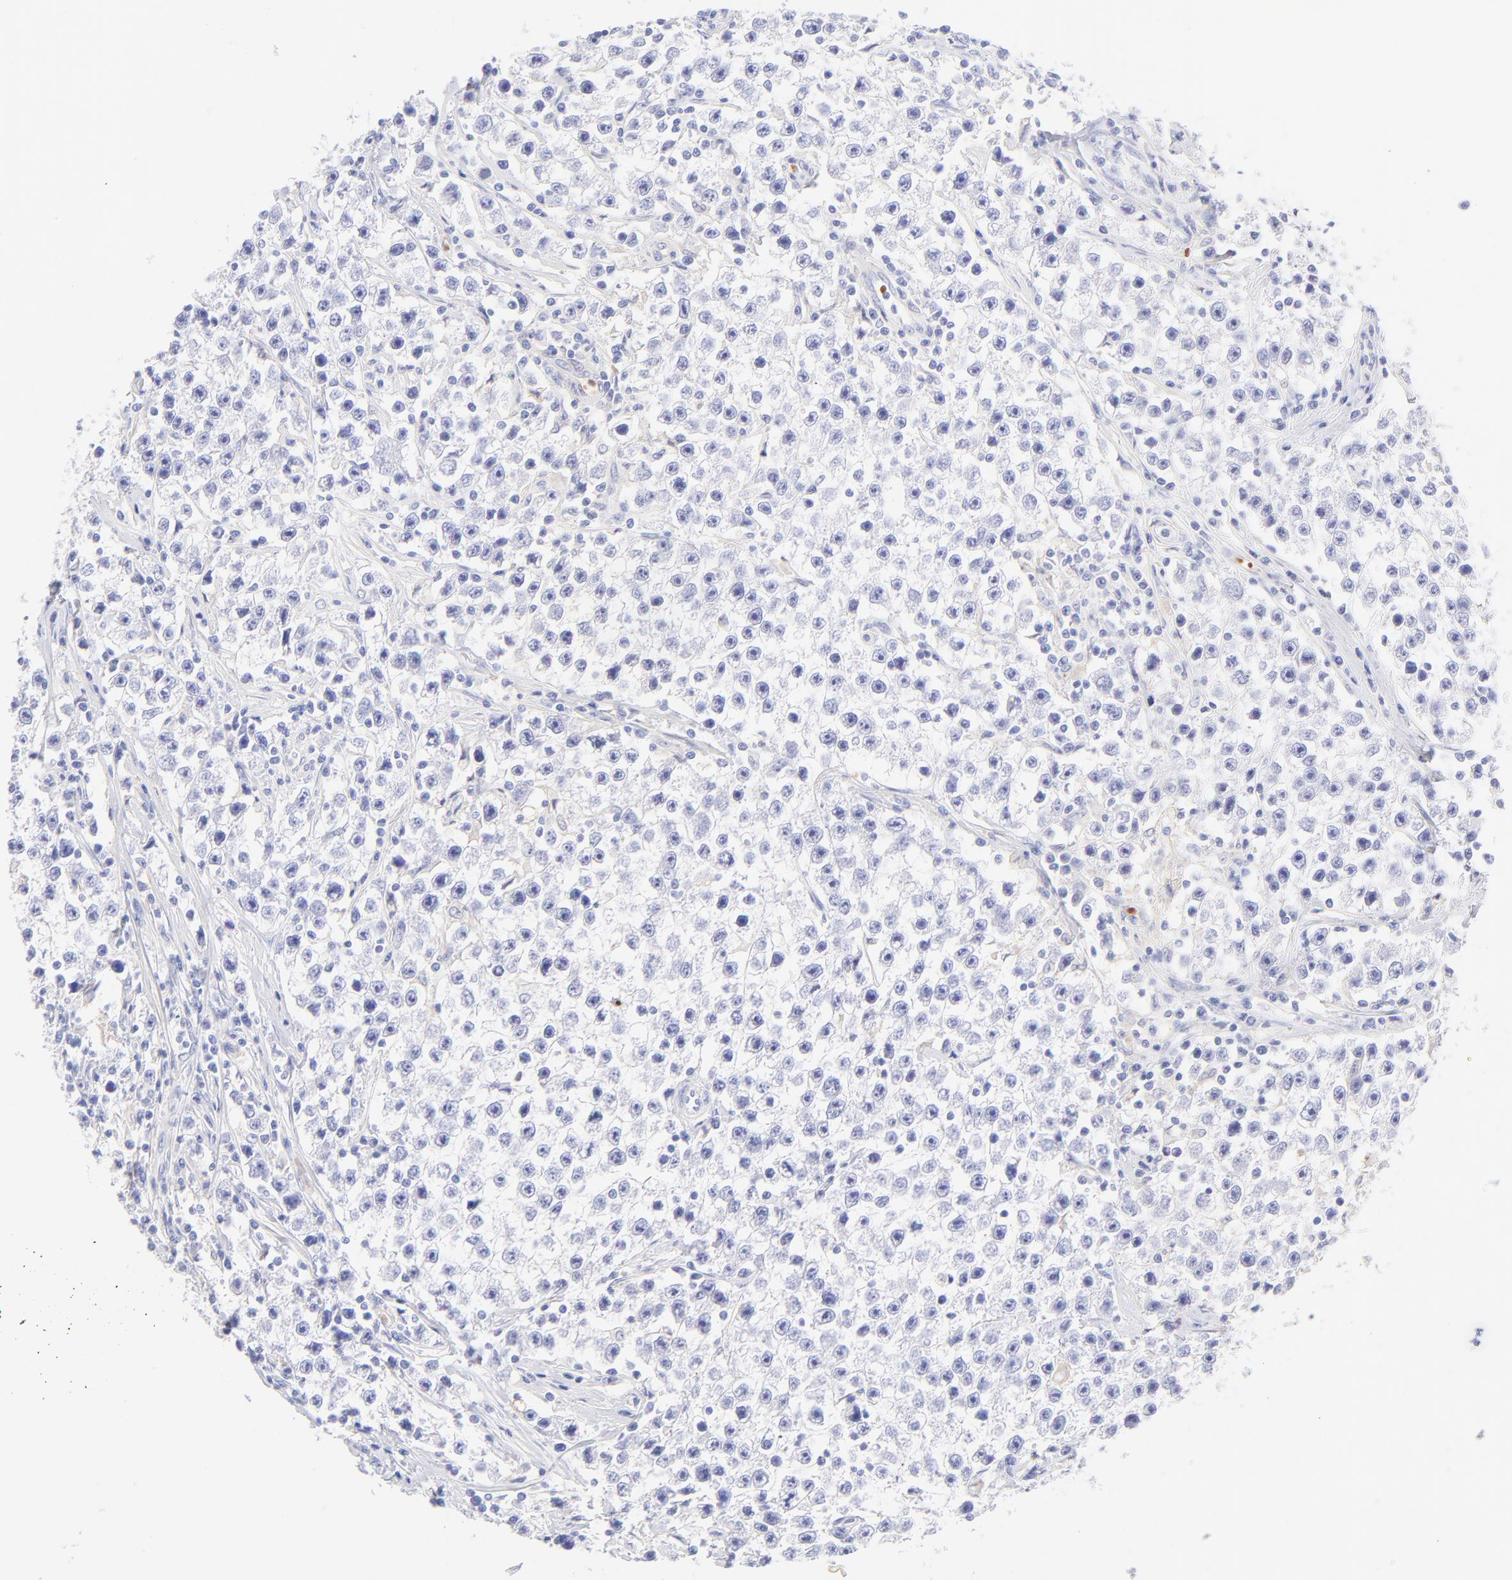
{"staining": {"intensity": "negative", "quantity": "none", "location": "none"}, "tissue": "testis cancer", "cell_type": "Tumor cells", "image_type": "cancer", "snomed": [{"axis": "morphology", "description": "Seminoma, NOS"}, {"axis": "topography", "description": "Testis"}], "caption": "Testis seminoma was stained to show a protein in brown. There is no significant expression in tumor cells.", "gene": "FRMPD3", "patient": {"sex": "male", "age": 35}}